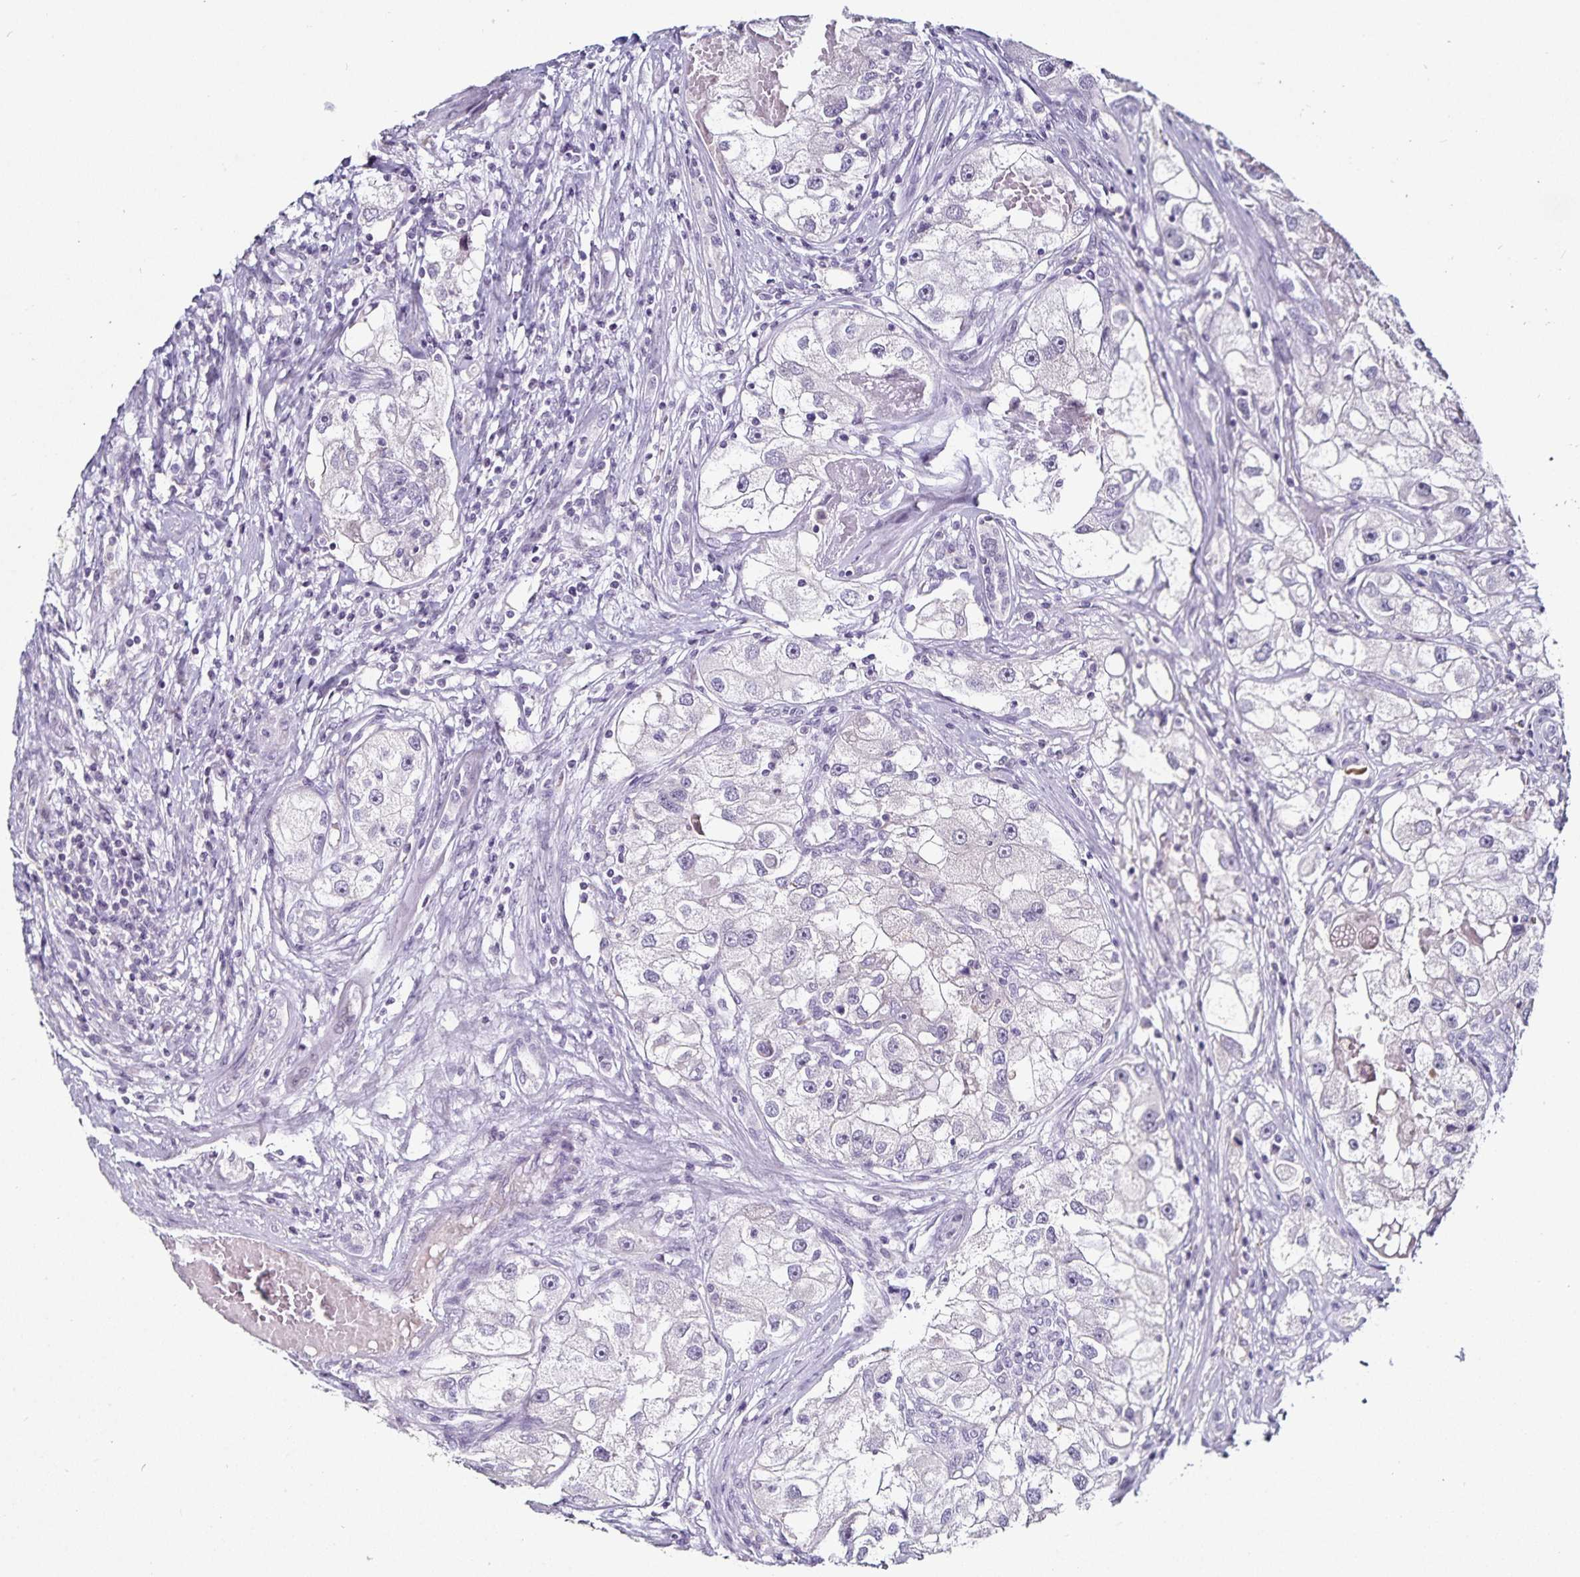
{"staining": {"intensity": "negative", "quantity": "none", "location": "none"}, "tissue": "renal cancer", "cell_type": "Tumor cells", "image_type": "cancer", "snomed": [{"axis": "morphology", "description": "Adenocarcinoma, NOS"}, {"axis": "topography", "description": "Kidney"}], "caption": "The micrograph displays no staining of tumor cells in adenocarcinoma (renal). The staining was performed using DAB (3,3'-diaminobenzidine) to visualize the protein expression in brown, while the nuclei were stained in blue with hematoxylin (Magnification: 20x).", "gene": "TTR", "patient": {"sex": "male", "age": 63}}